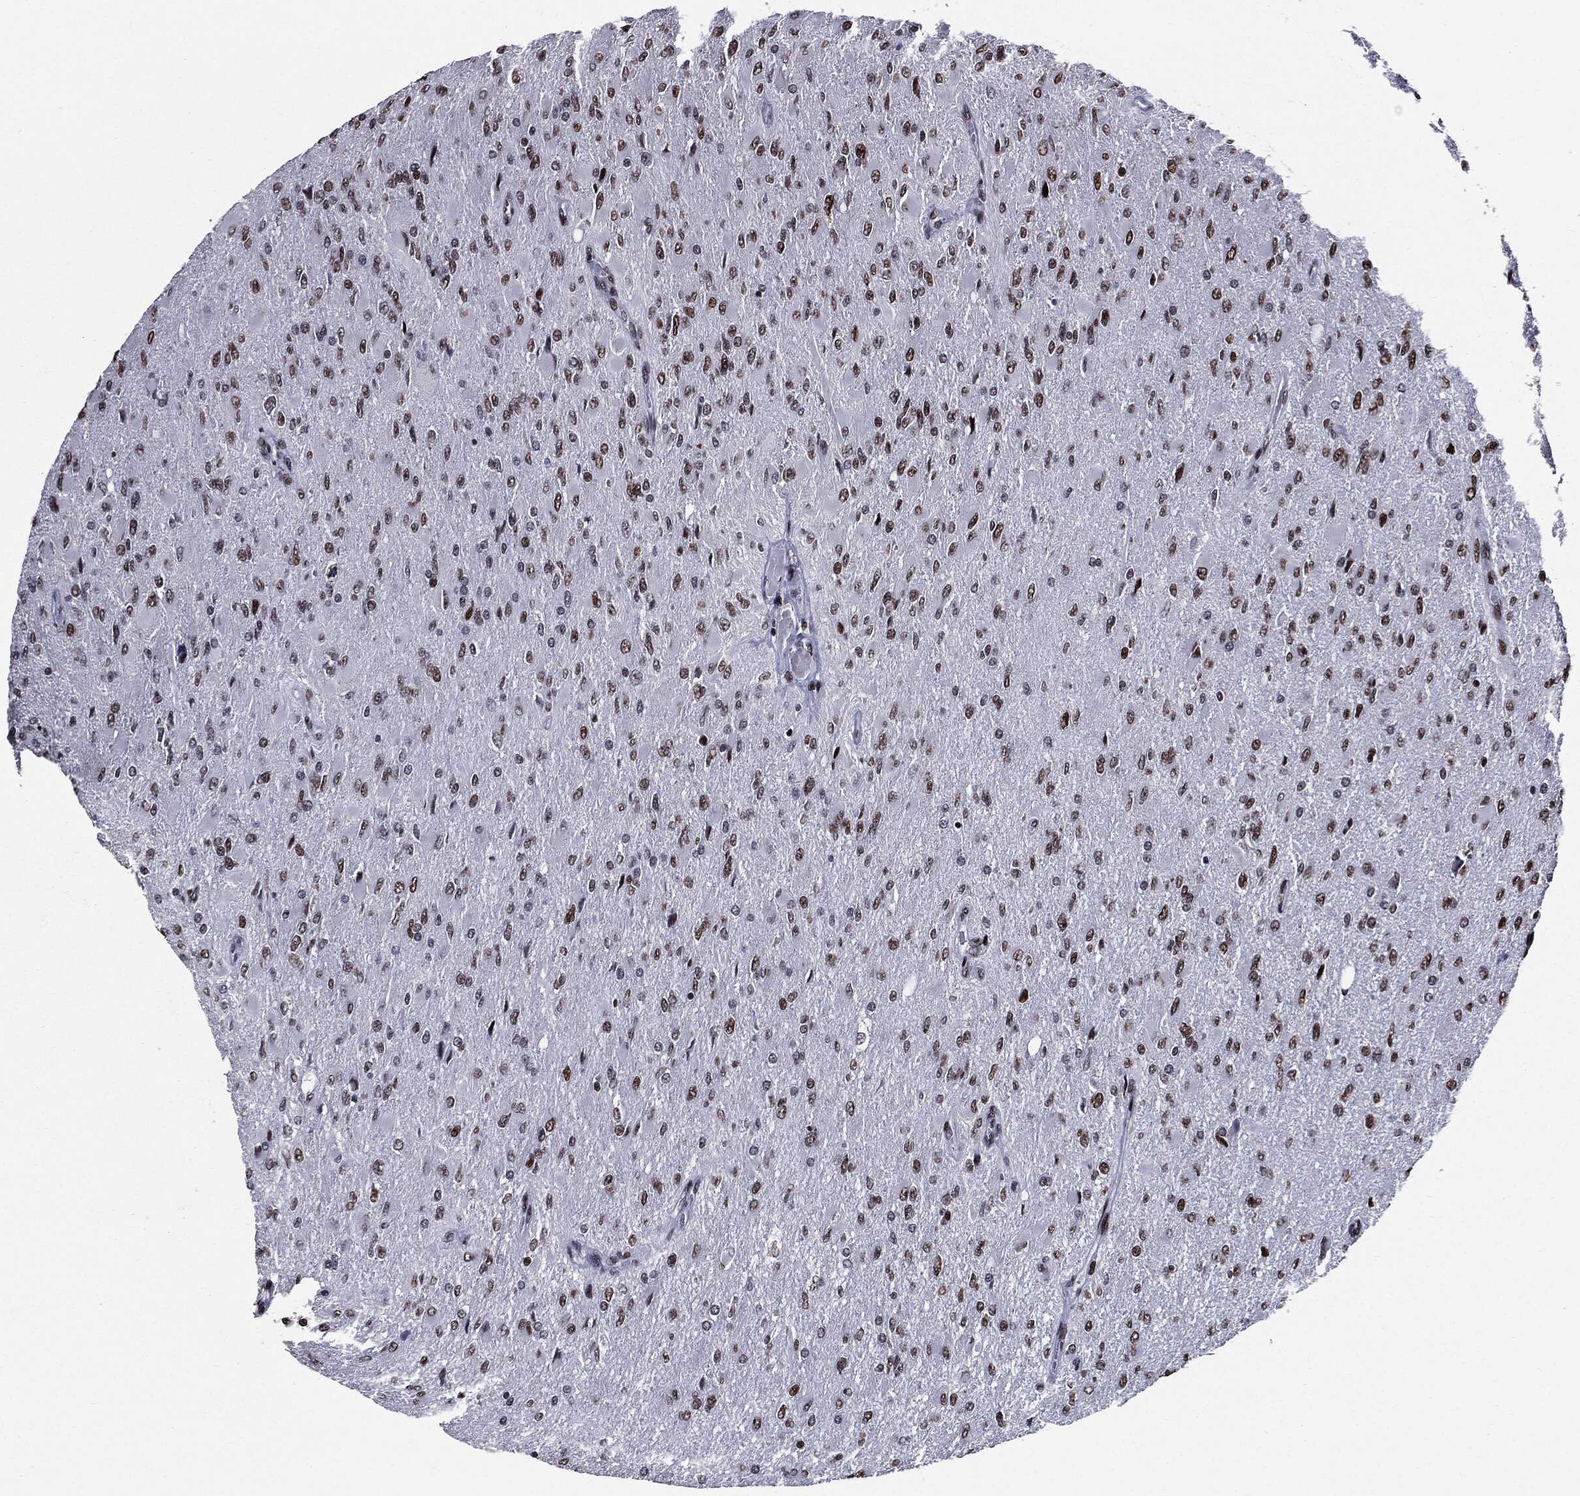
{"staining": {"intensity": "moderate", "quantity": ">75%", "location": "nuclear"}, "tissue": "glioma", "cell_type": "Tumor cells", "image_type": "cancer", "snomed": [{"axis": "morphology", "description": "Glioma, malignant, High grade"}, {"axis": "topography", "description": "Cerebral cortex"}], "caption": "There is medium levels of moderate nuclear staining in tumor cells of glioma, as demonstrated by immunohistochemical staining (brown color).", "gene": "ZFP91", "patient": {"sex": "female", "age": 36}}